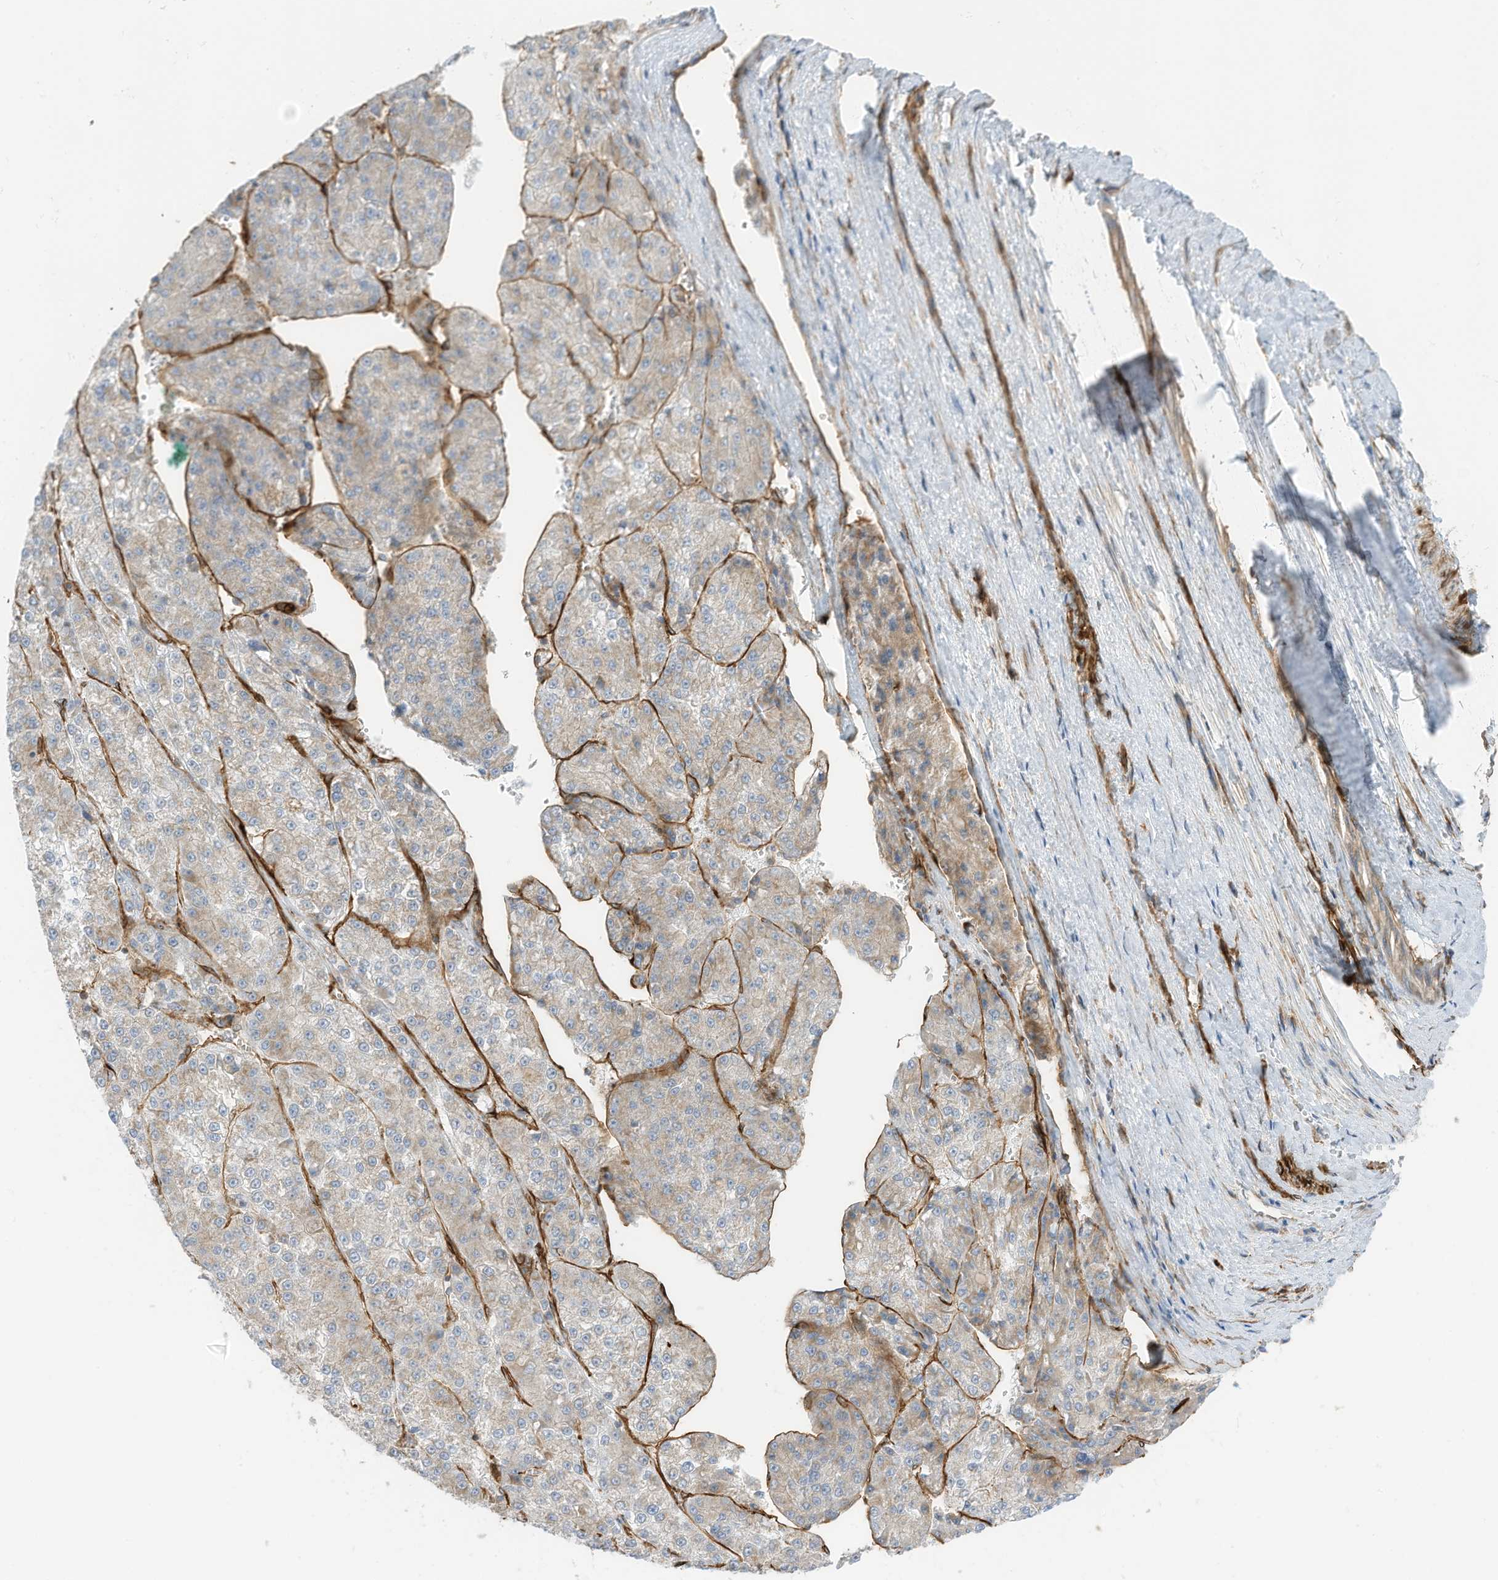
{"staining": {"intensity": "negative", "quantity": "none", "location": "none"}, "tissue": "liver cancer", "cell_type": "Tumor cells", "image_type": "cancer", "snomed": [{"axis": "morphology", "description": "Carcinoma, Hepatocellular, NOS"}, {"axis": "topography", "description": "Liver"}], "caption": "The image demonstrates no staining of tumor cells in hepatocellular carcinoma (liver).", "gene": "ABCB7", "patient": {"sex": "female", "age": 73}}